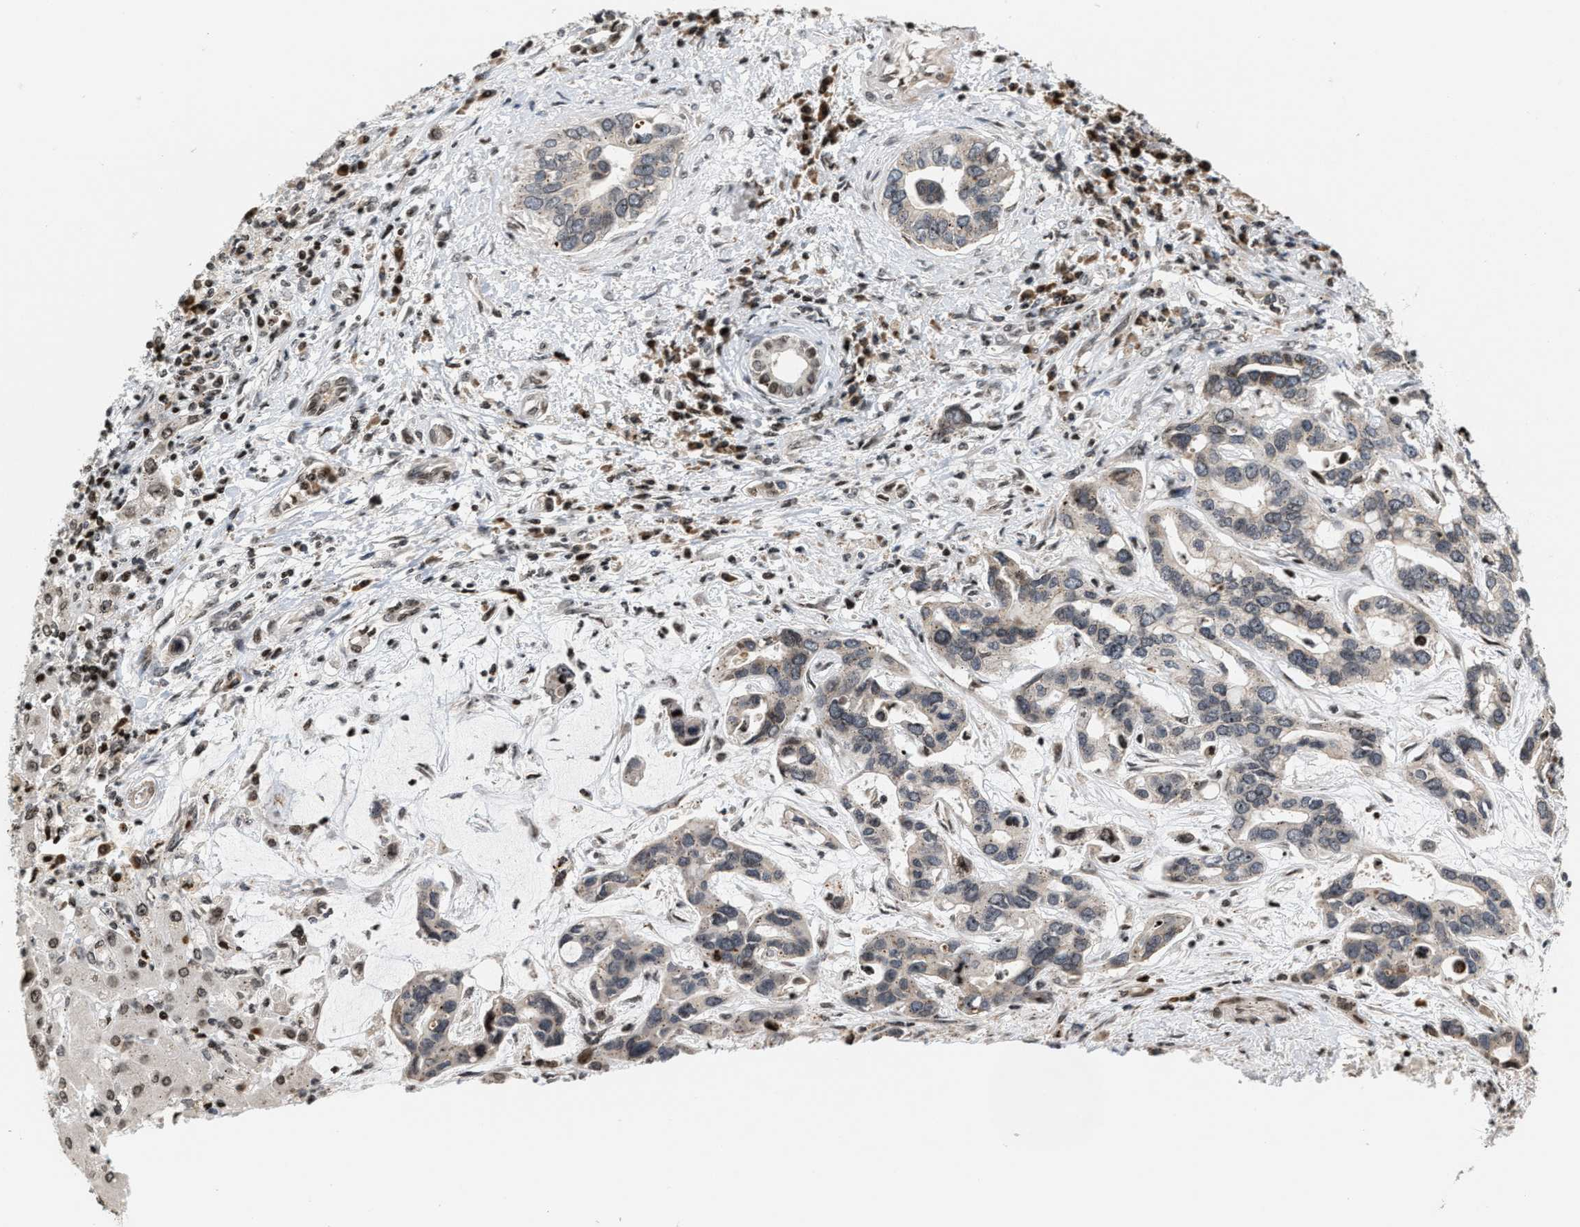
{"staining": {"intensity": "negative", "quantity": "none", "location": "none"}, "tissue": "liver cancer", "cell_type": "Tumor cells", "image_type": "cancer", "snomed": [{"axis": "morphology", "description": "Cholangiocarcinoma"}, {"axis": "topography", "description": "Liver"}], "caption": "The IHC micrograph has no significant positivity in tumor cells of liver cancer (cholangiocarcinoma) tissue.", "gene": "PDZD2", "patient": {"sex": "female", "age": 65}}